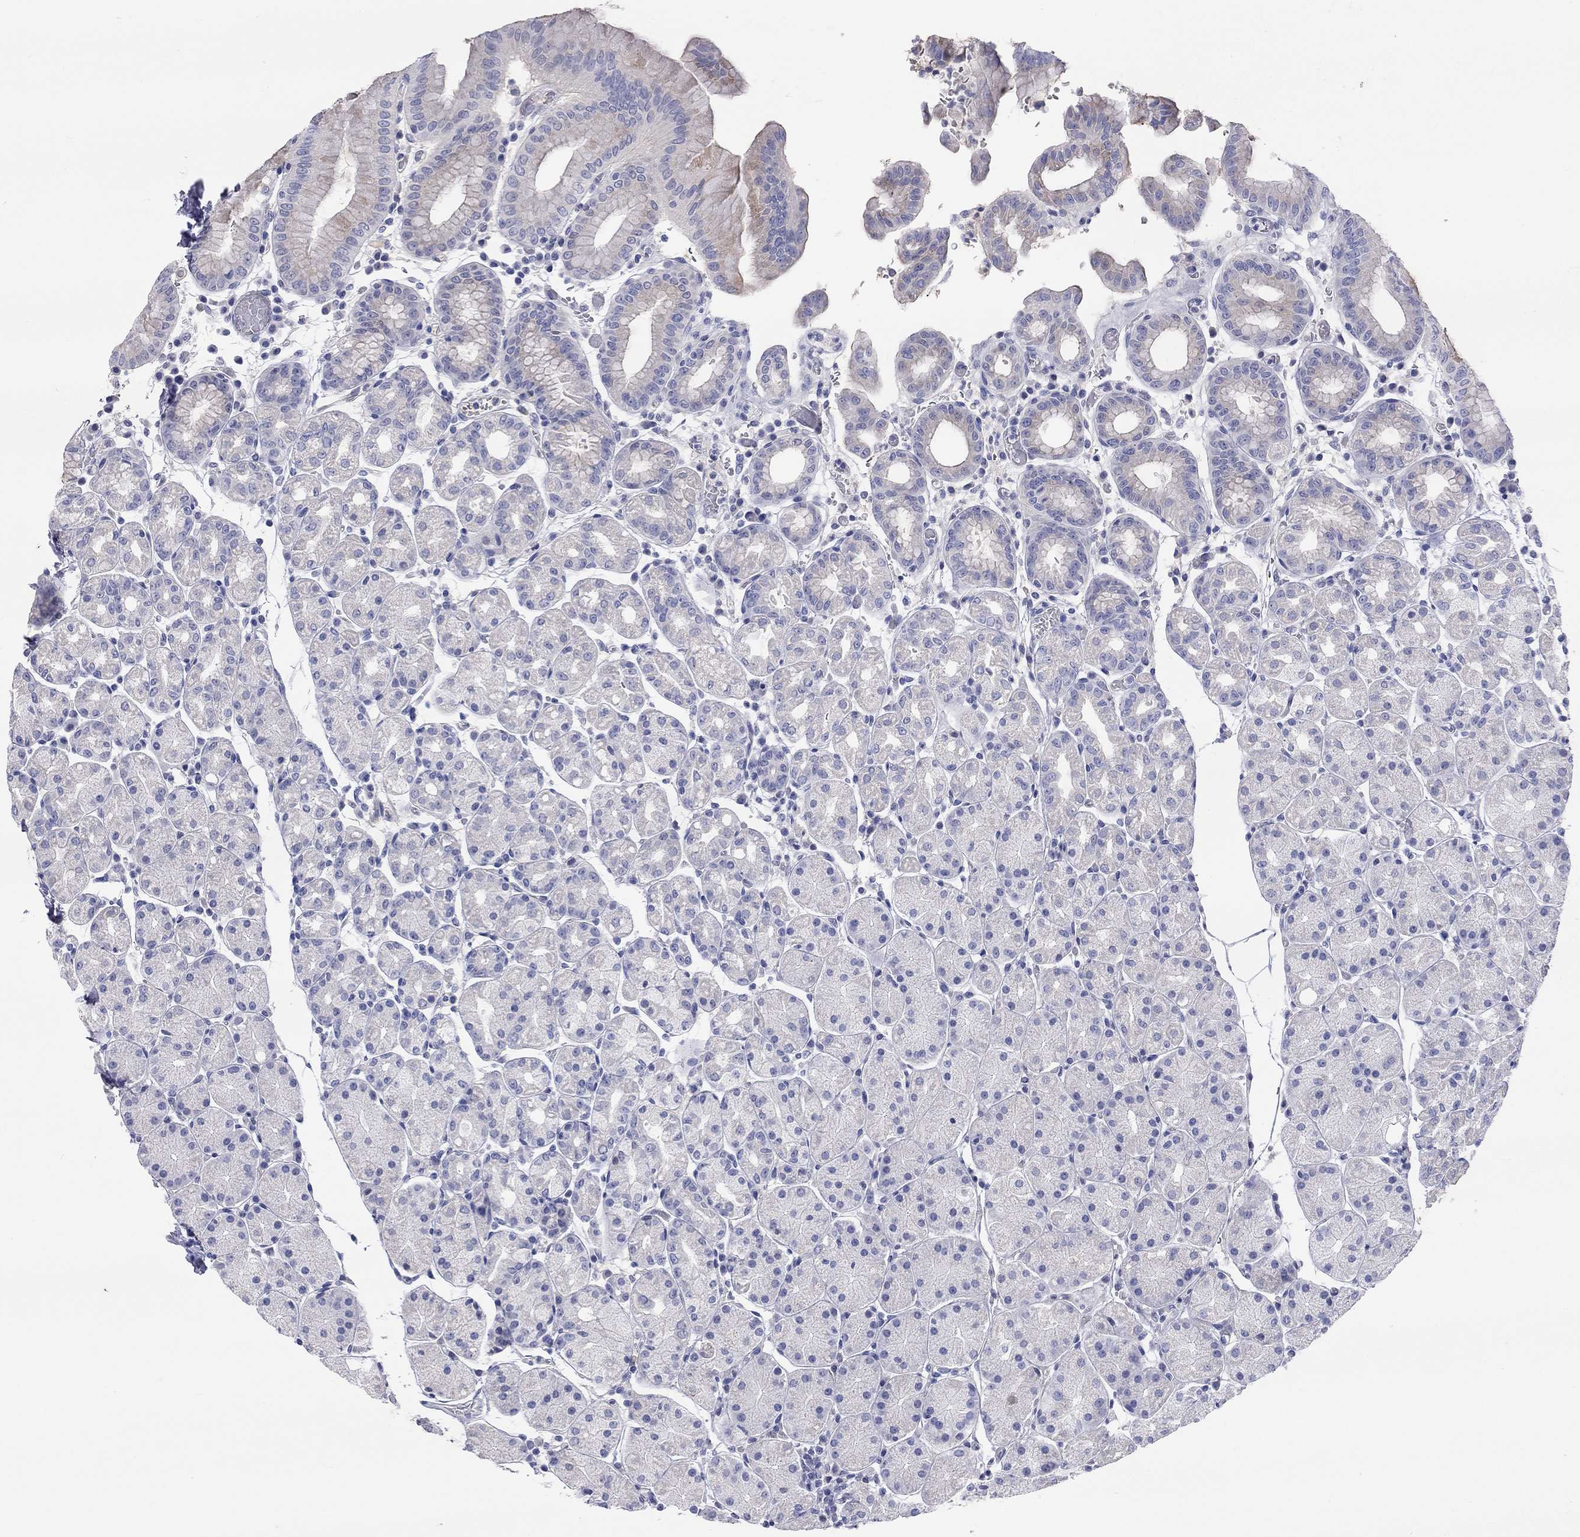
{"staining": {"intensity": "negative", "quantity": "none", "location": "none"}, "tissue": "stomach", "cell_type": "Glandular cells", "image_type": "normal", "snomed": [{"axis": "morphology", "description": "Normal tissue, NOS"}, {"axis": "topography", "description": "Stomach"}], "caption": "There is no significant expression in glandular cells of stomach. (Immunohistochemistry (ihc), brightfield microscopy, high magnification).", "gene": "ST7L", "patient": {"sex": "male", "age": 54}}